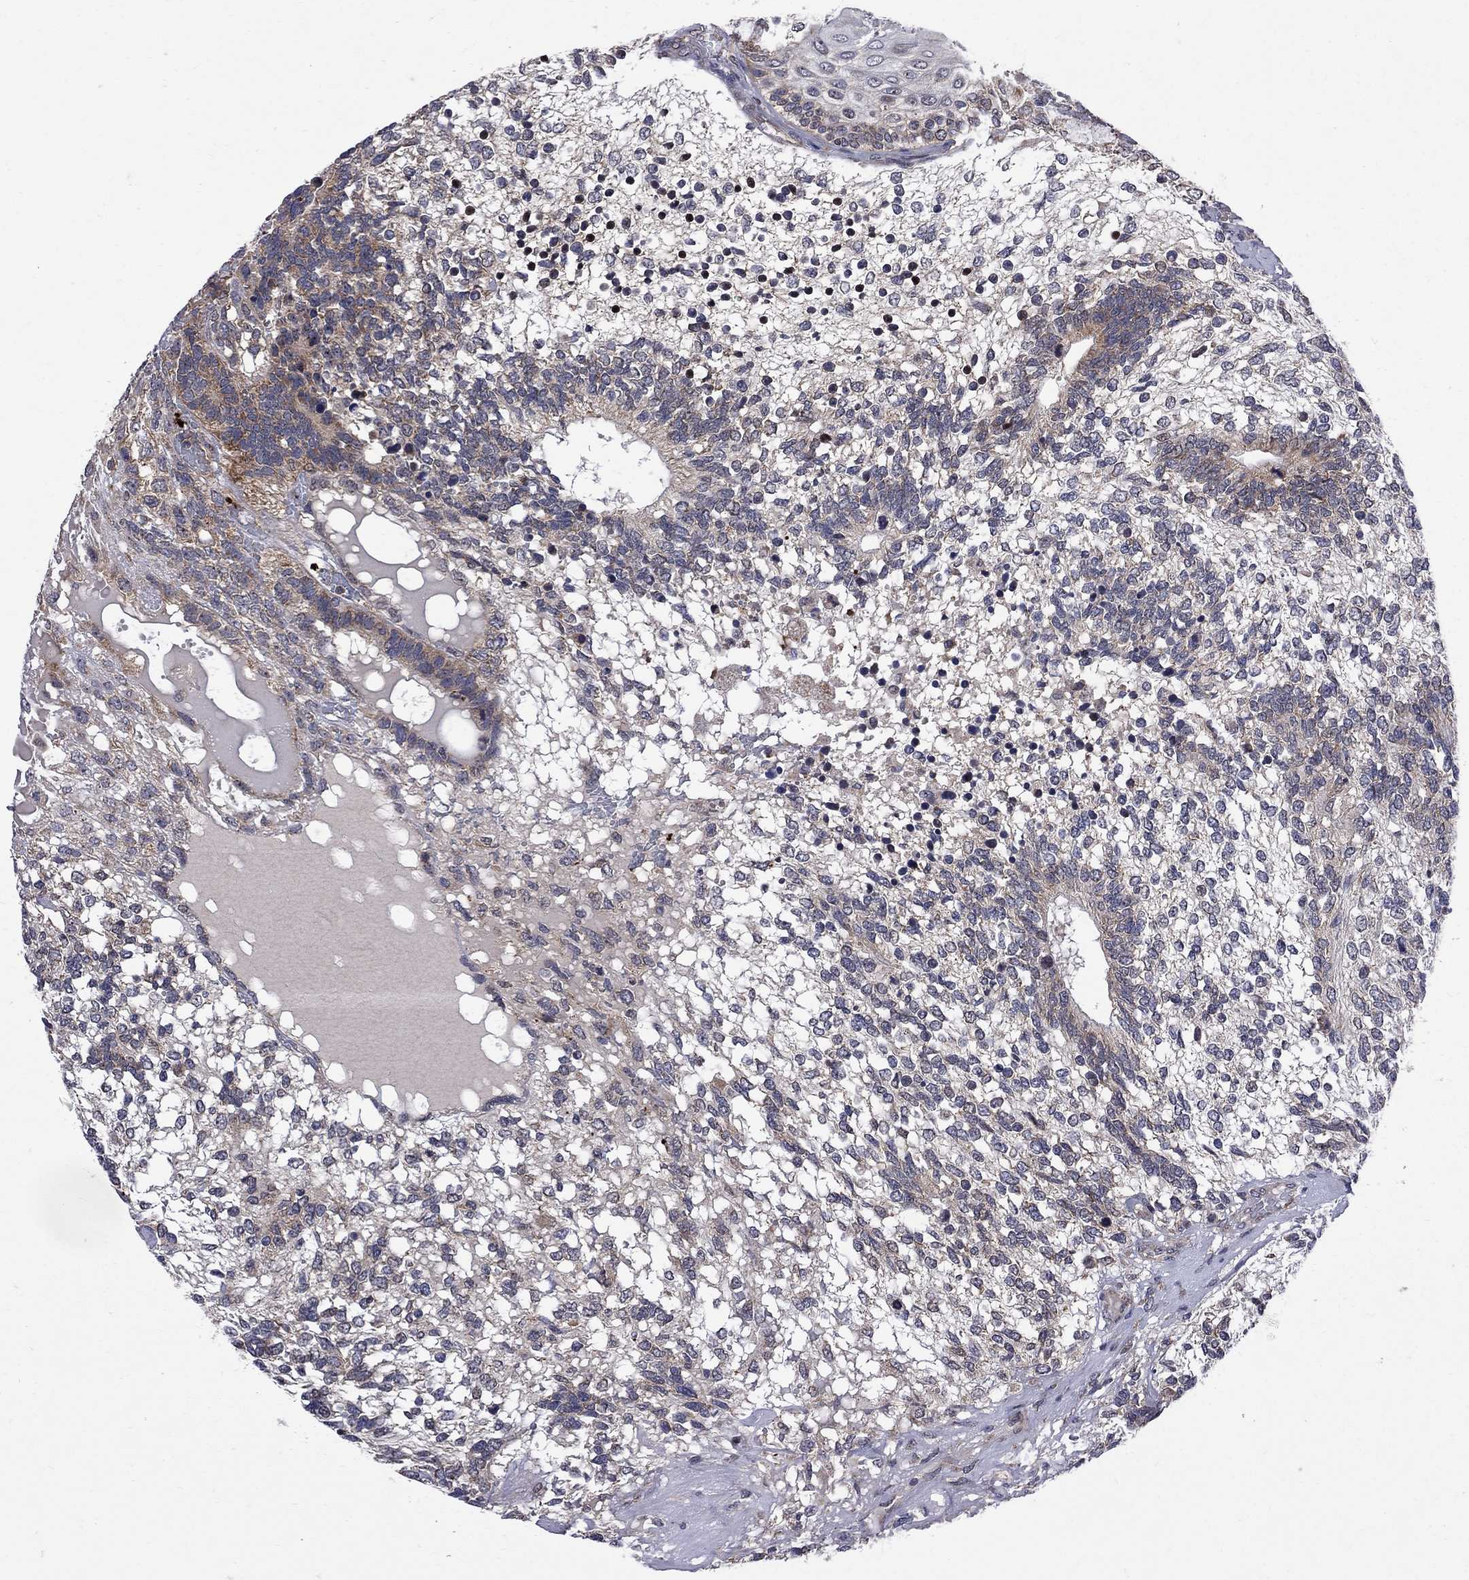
{"staining": {"intensity": "weak", "quantity": "<25%", "location": "cytoplasmic/membranous"}, "tissue": "testis cancer", "cell_type": "Tumor cells", "image_type": "cancer", "snomed": [{"axis": "morphology", "description": "Seminoma, NOS"}, {"axis": "morphology", "description": "Carcinoma, Embryonal, NOS"}, {"axis": "topography", "description": "Testis"}], "caption": "An image of testis embryonal carcinoma stained for a protein exhibits no brown staining in tumor cells.", "gene": "CNOT11", "patient": {"sex": "male", "age": 41}}